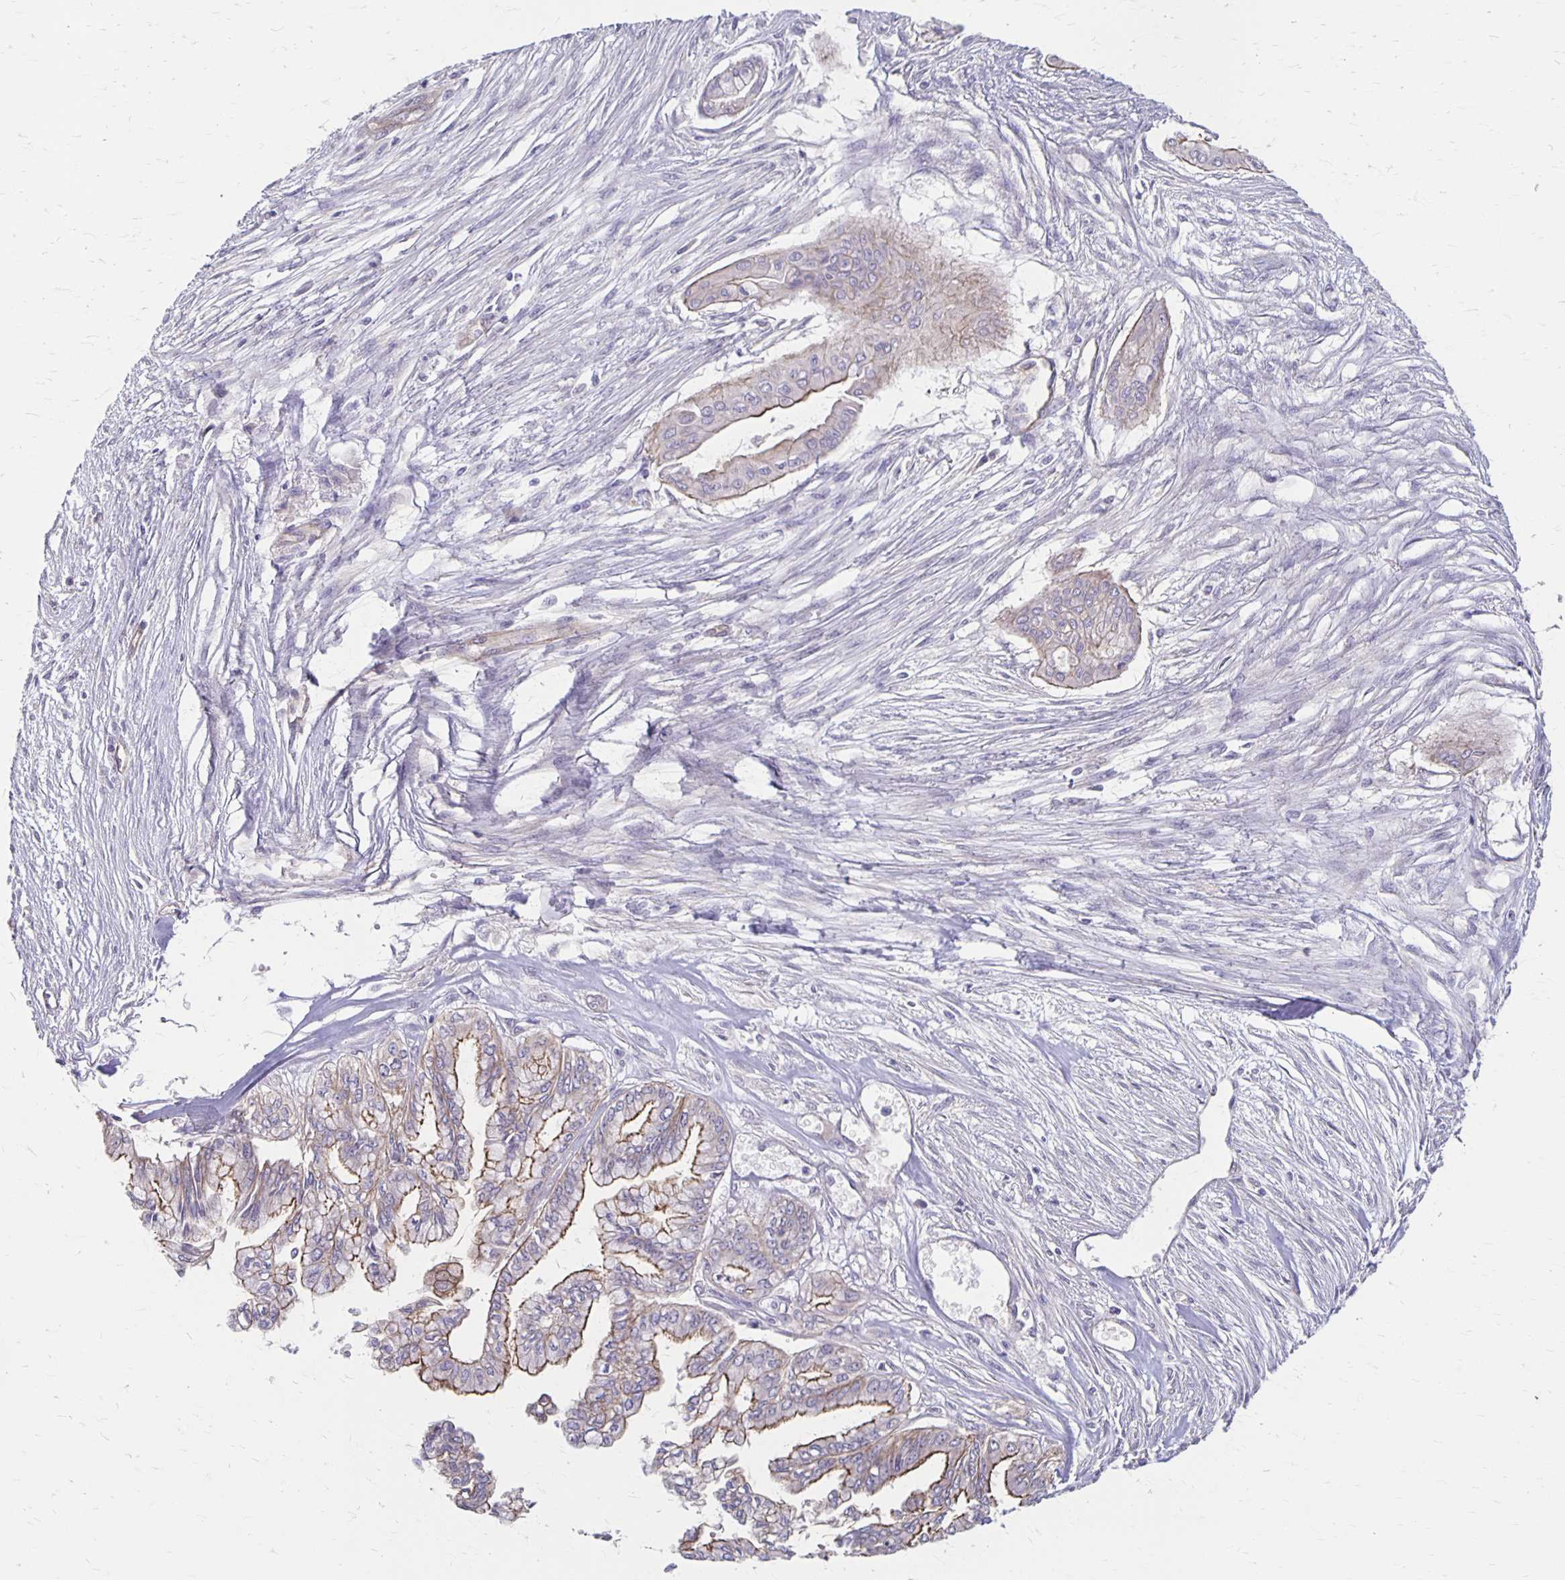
{"staining": {"intensity": "moderate", "quantity": "25%-75%", "location": "cytoplasmic/membranous"}, "tissue": "pancreatic cancer", "cell_type": "Tumor cells", "image_type": "cancer", "snomed": [{"axis": "morphology", "description": "Adenocarcinoma, NOS"}, {"axis": "topography", "description": "Pancreas"}], "caption": "Pancreatic cancer (adenocarcinoma) tissue reveals moderate cytoplasmic/membranous positivity in approximately 25%-75% of tumor cells, visualized by immunohistochemistry. (Stains: DAB (3,3'-diaminobenzidine) in brown, nuclei in blue, Microscopy: brightfield microscopy at high magnification).", "gene": "PPP1R3E", "patient": {"sex": "female", "age": 68}}